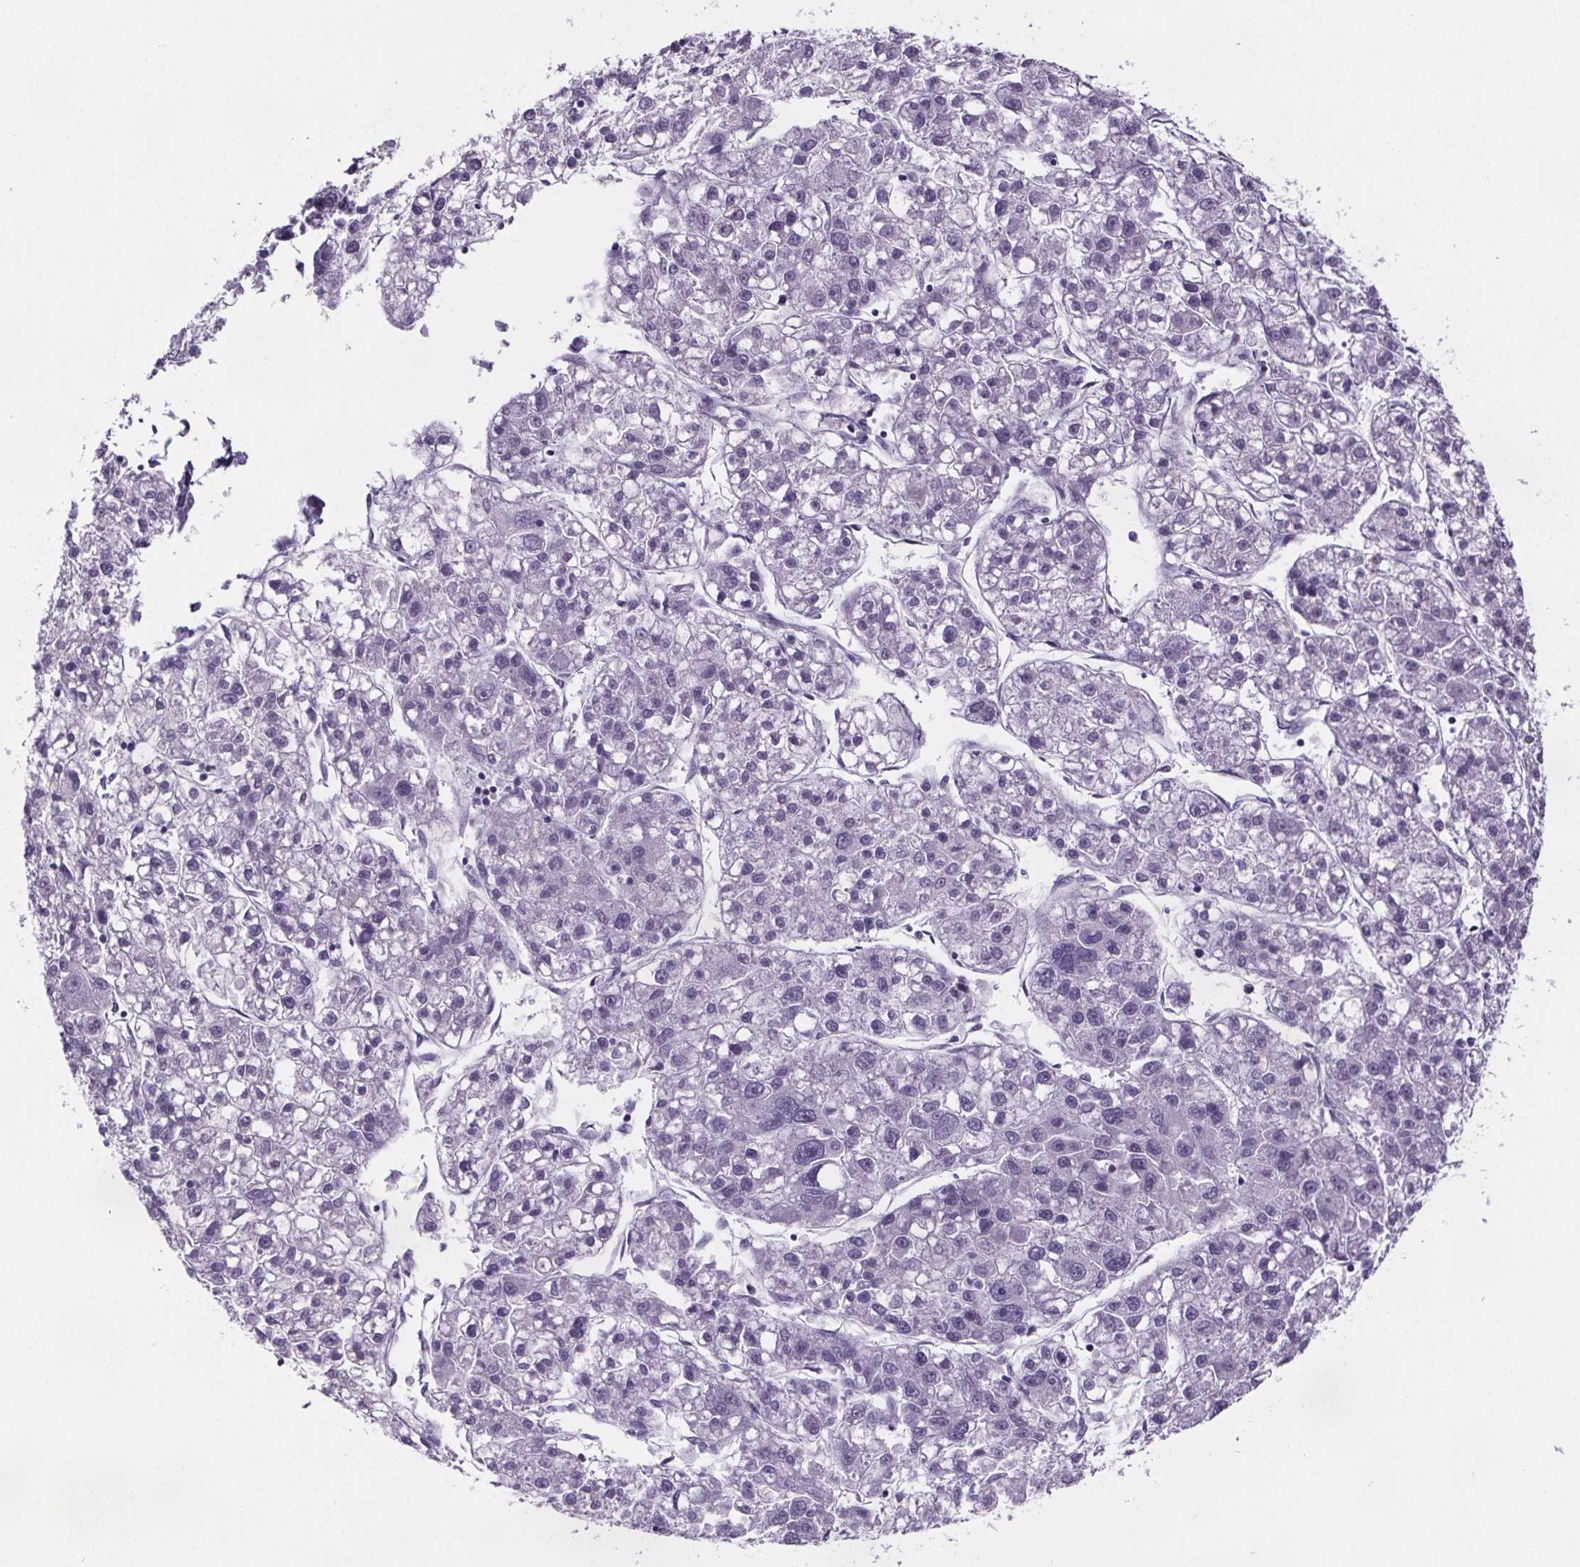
{"staining": {"intensity": "negative", "quantity": "none", "location": "none"}, "tissue": "liver cancer", "cell_type": "Tumor cells", "image_type": "cancer", "snomed": [{"axis": "morphology", "description": "Carcinoma, Hepatocellular, NOS"}, {"axis": "topography", "description": "Liver"}], "caption": "Image shows no significant protein expression in tumor cells of liver cancer. (DAB immunohistochemistry (IHC) visualized using brightfield microscopy, high magnification).", "gene": "CUBN", "patient": {"sex": "male", "age": 56}}